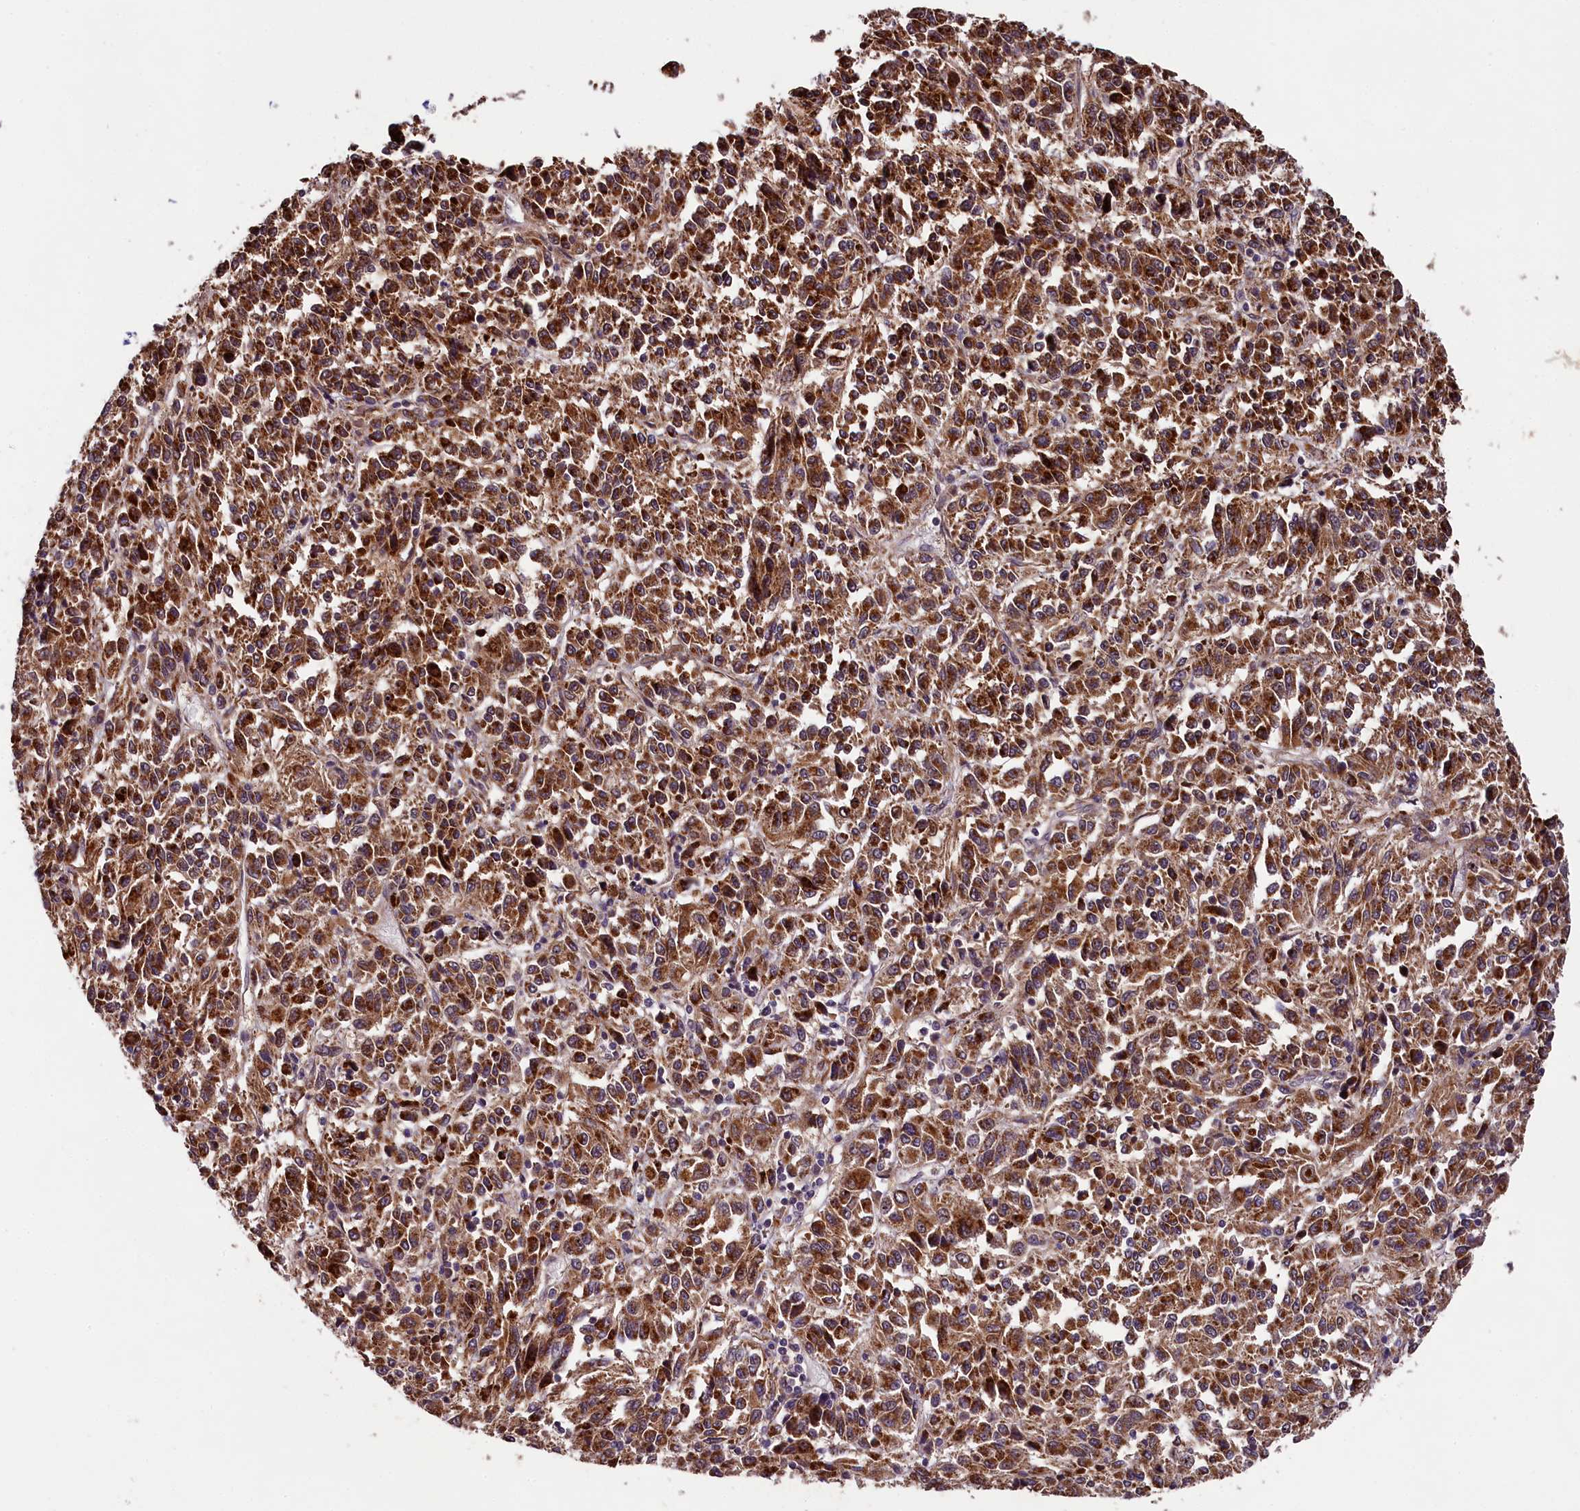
{"staining": {"intensity": "strong", "quantity": ">75%", "location": "cytoplasmic/membranous"}, "tissue": "melanoma", "cell_type": "Tumor cells", "image_type": "cancer", "snomed": [{"axis": "morphology", "description": "Malignant melanoma, Metastatic site"}, {"axis": "topography", "description": "Lung"}], "caption": "Immunohistochemical staining of human malignant melanoma (metastatic site) displays high levels of strong cytoplasmic/membranous staining in about >75% of tumor cells. (DAB (3,3'-diaminobenzidine) IHC, brown staining for protein, blue staining for nuclei).", "gene": "DOHH", "patient": {"sex": "male", "age": 64}}